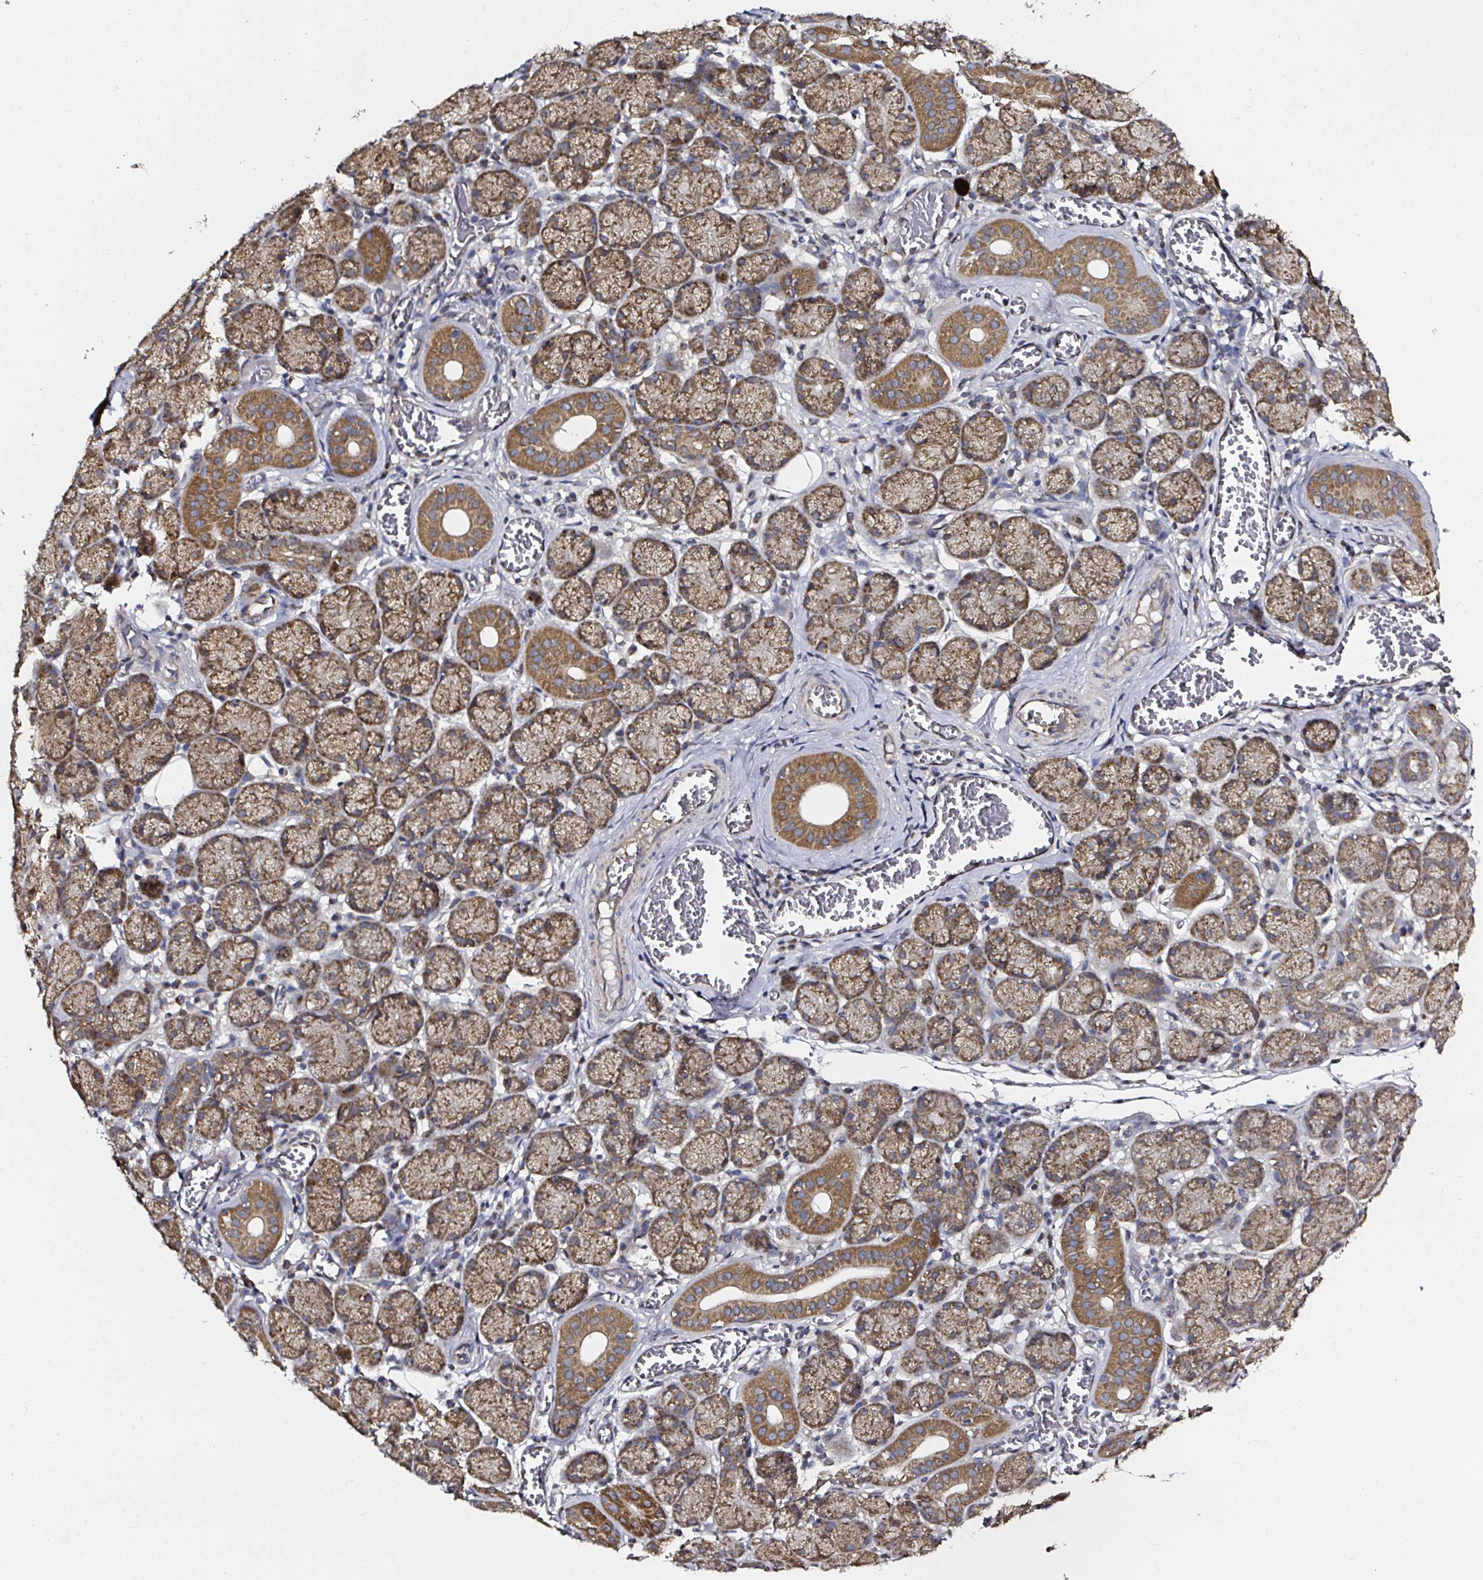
{"staining": {"intensity": "strong", "quantity": ">75%", "location": "cytoplasmic/membranous"}, "tissue": "salivary gland", "cell_type": "Glandular cells", "image_type": "normal", "snomed": [{"axis": "morphology", "description": "Normal tissue, NOS"}, {"axis": "topography", "description": "Salivary gland"}], "caption": "Immunohistochemistry (IHC) of unremarkable human salivary gland shows high levels of strong cytoplasmic/membranous expression in about >75% of glandular cells. The staining is performed using DAB (3,3'-diaminobenzidine) brown chromogen to label protein expression. The nuclei are counter-stained blue using hematoxylin.", "gene": "ATAD3A", "patient": {"sex": "female", "age": 24}}